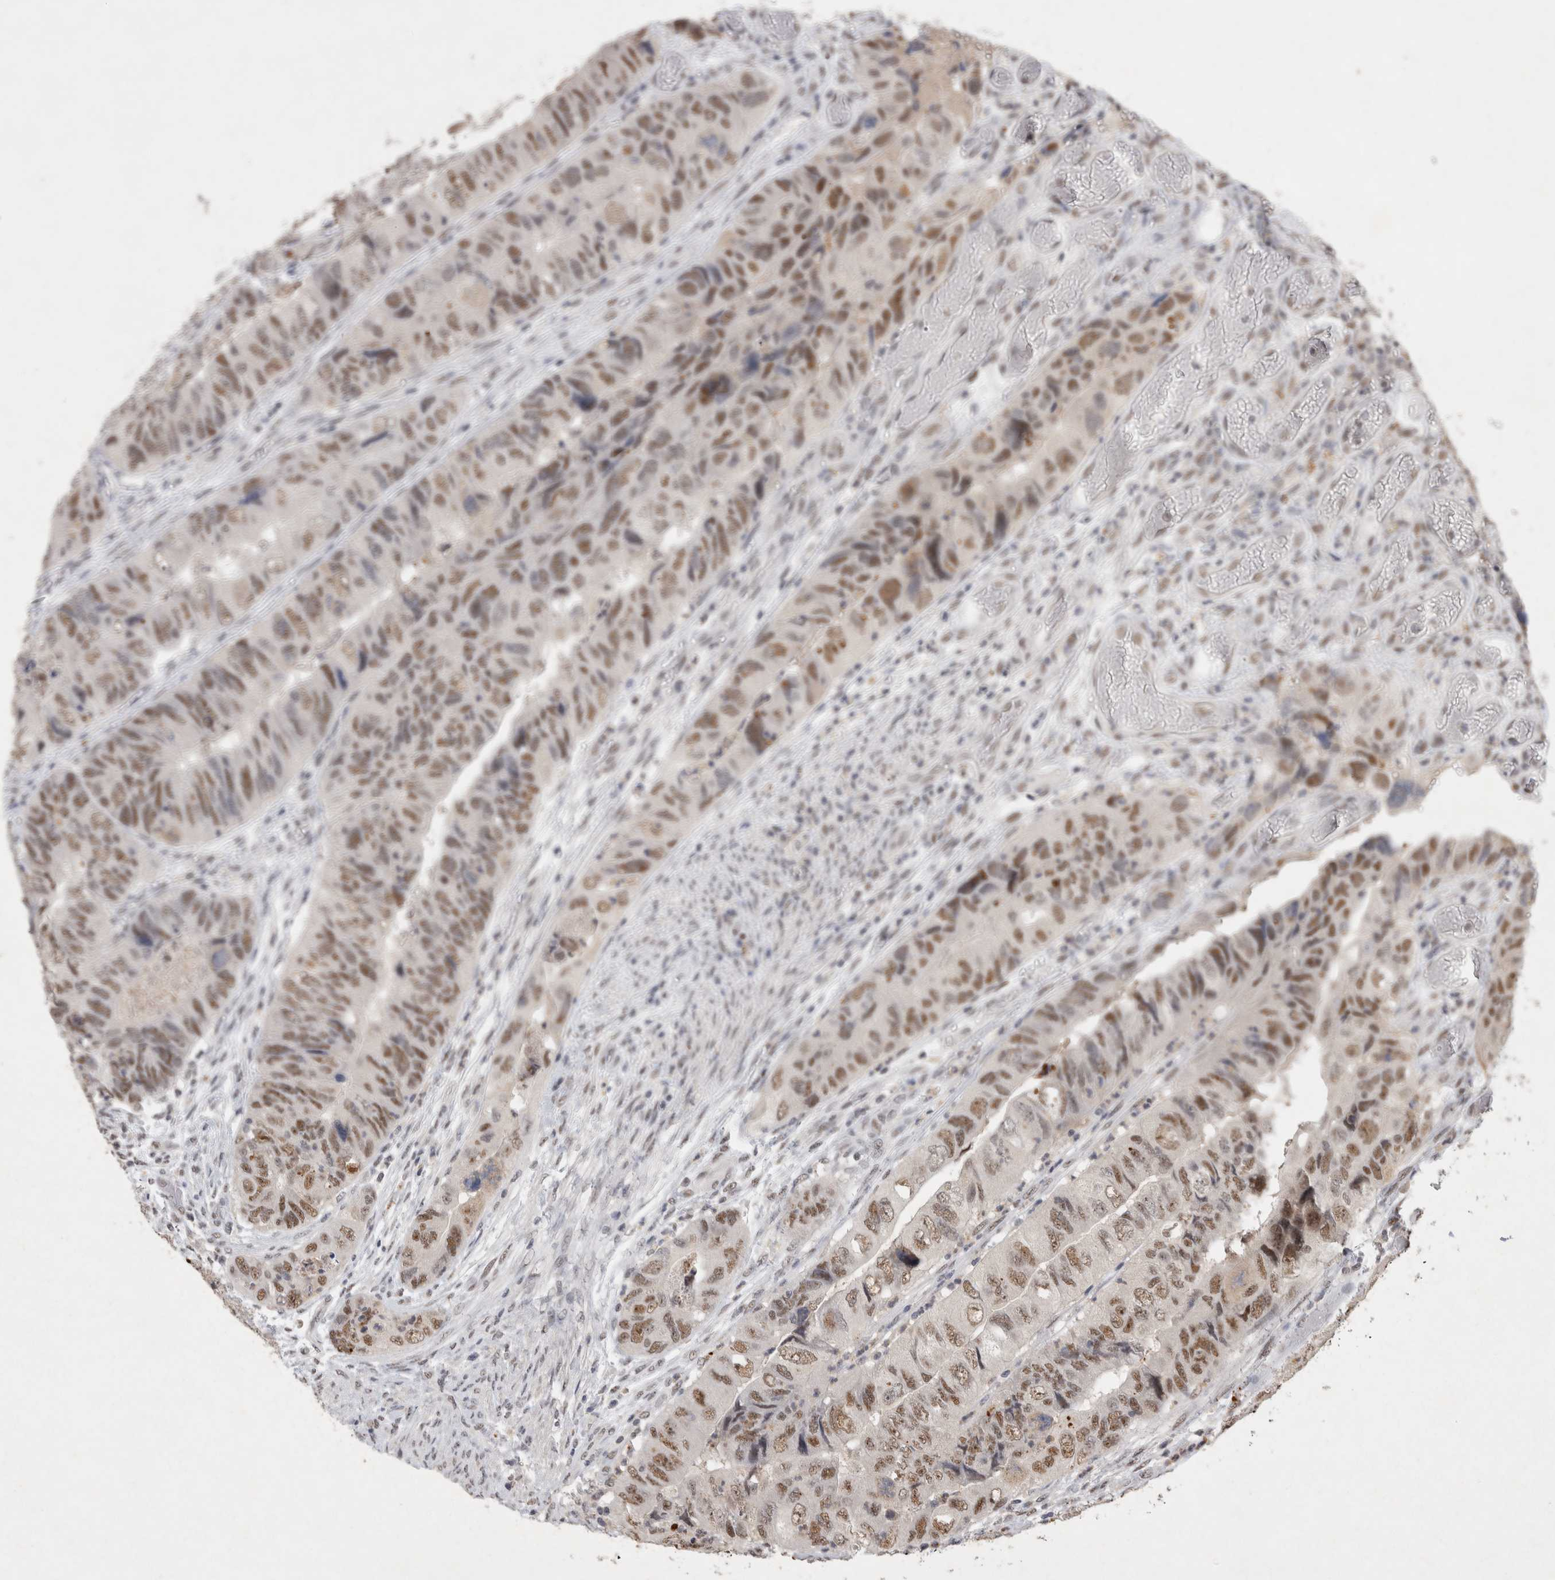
{"staining": {"intensity": "moderate", "quantity": ">75%", "location": "nuclear"}, "tissue": "colorectal cancer", "cell_type": "Tumor cells", "image_type": "cancer", "snomed": [{"axis": "morphology", "description": "Adenocarcinoma, NOS"}, {"axis": "topography", "description": "Rectum"}], "caption": "A medium amount of moderate nuclear positivity is seen in about >75% of tumor cells in colorectal cancer (adenocarcinoma) tissue. (IHC, brightfield microscopy, high magnification).", "gene": "XRCC5", "patient": {"sex": "male", "age": 63}}